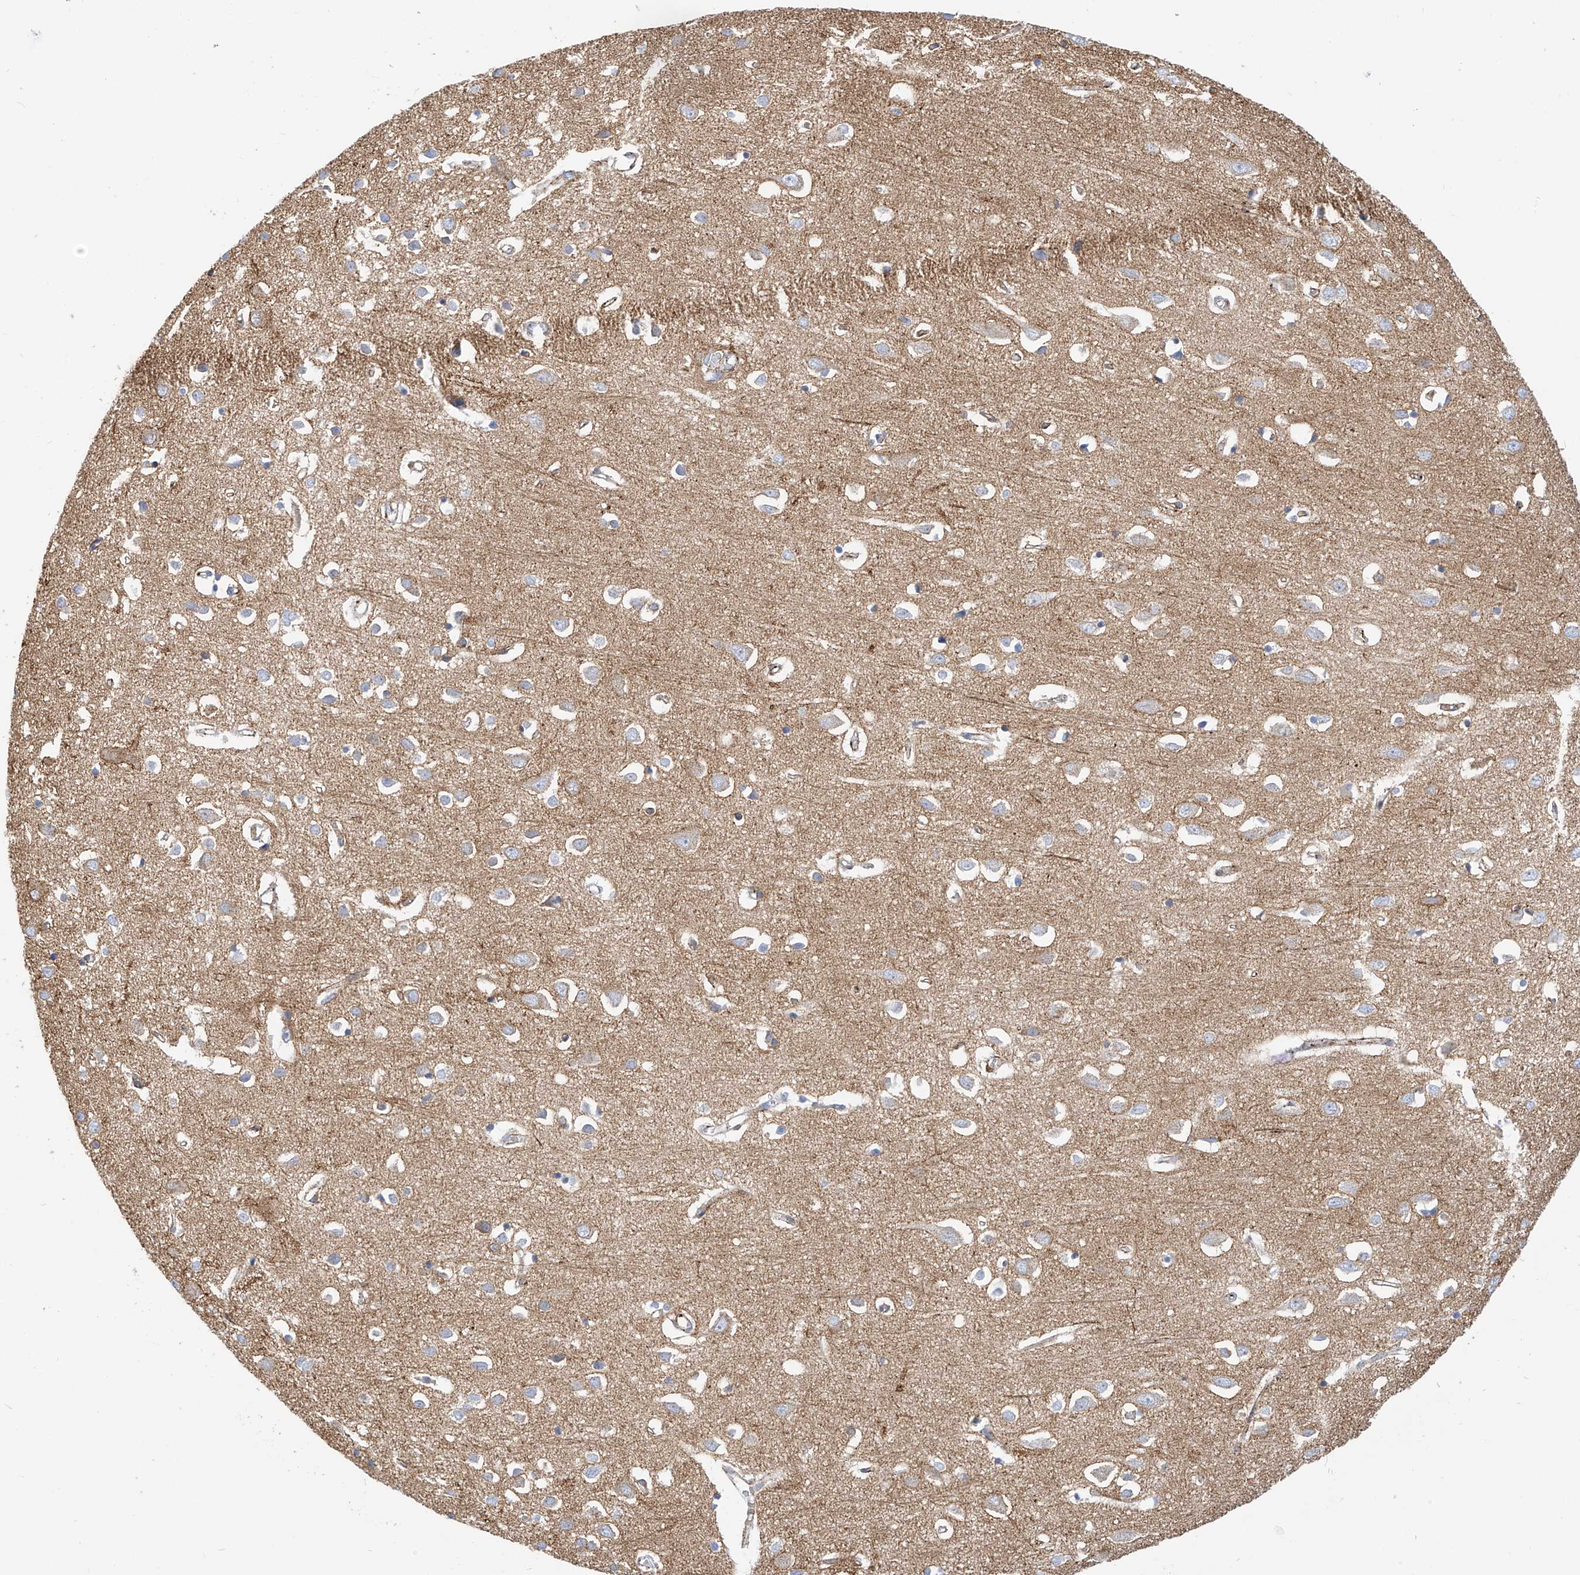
{"staining": {"intensity": "negative", "quantity": "none", "location": "none"}, "tissue": "cerebral cortex", "cell_type": "Endothelial cells", "image_type": "normal", "snomed": [{"axis": "morphology", "description": "Normal tissue, NOS"}, {"axis": "topography", "description": "Cerebral cortex"}], "caption": "A photomicrograph of human cerebral cortex is negative for staining in endothelial cells. (DAB (3,3'-diaminobenzidine) IHC with hematoxylin counter stain).", "gene": "TXNDC9", "patient": {"sex": "female", "age": 64}}